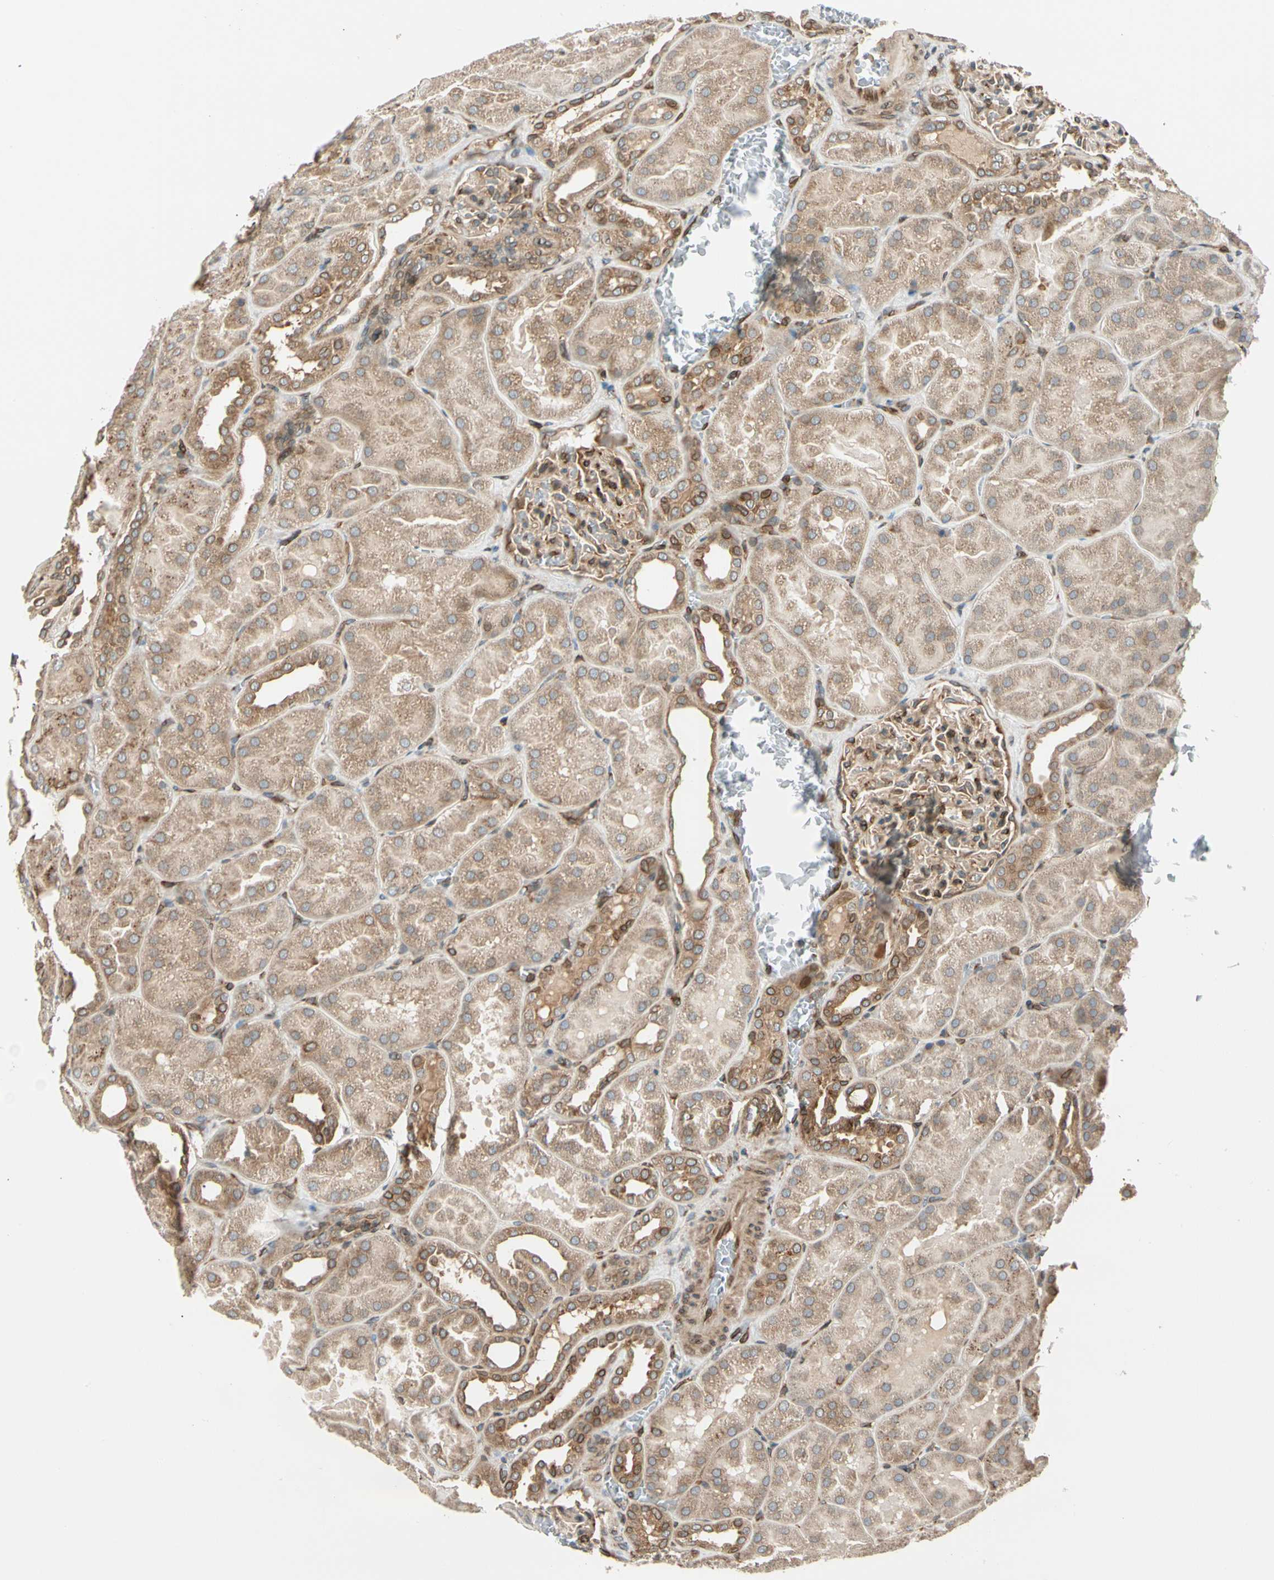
{"staining": {"intensity": "moderate", "quantity": "25%-75%", "location": "cytoplasmic/membranous"}, "tissue": "kidney", "cell_type": "Cells in glomeruli", "image_type": "normal", "snomed": [{"axis": "morphology", "description": "Normal tissue, NOS"}, {"axis": "topography", "description": "Kidney"}], "caption": "Protein expression analysis of unremarkable human kidney reveals moderate cytoplasmic/membranous staining in about 25%-75% of cells in glomeruli.", "gene": "TRIO", "patient": {"sex": "male", "age": 28}}